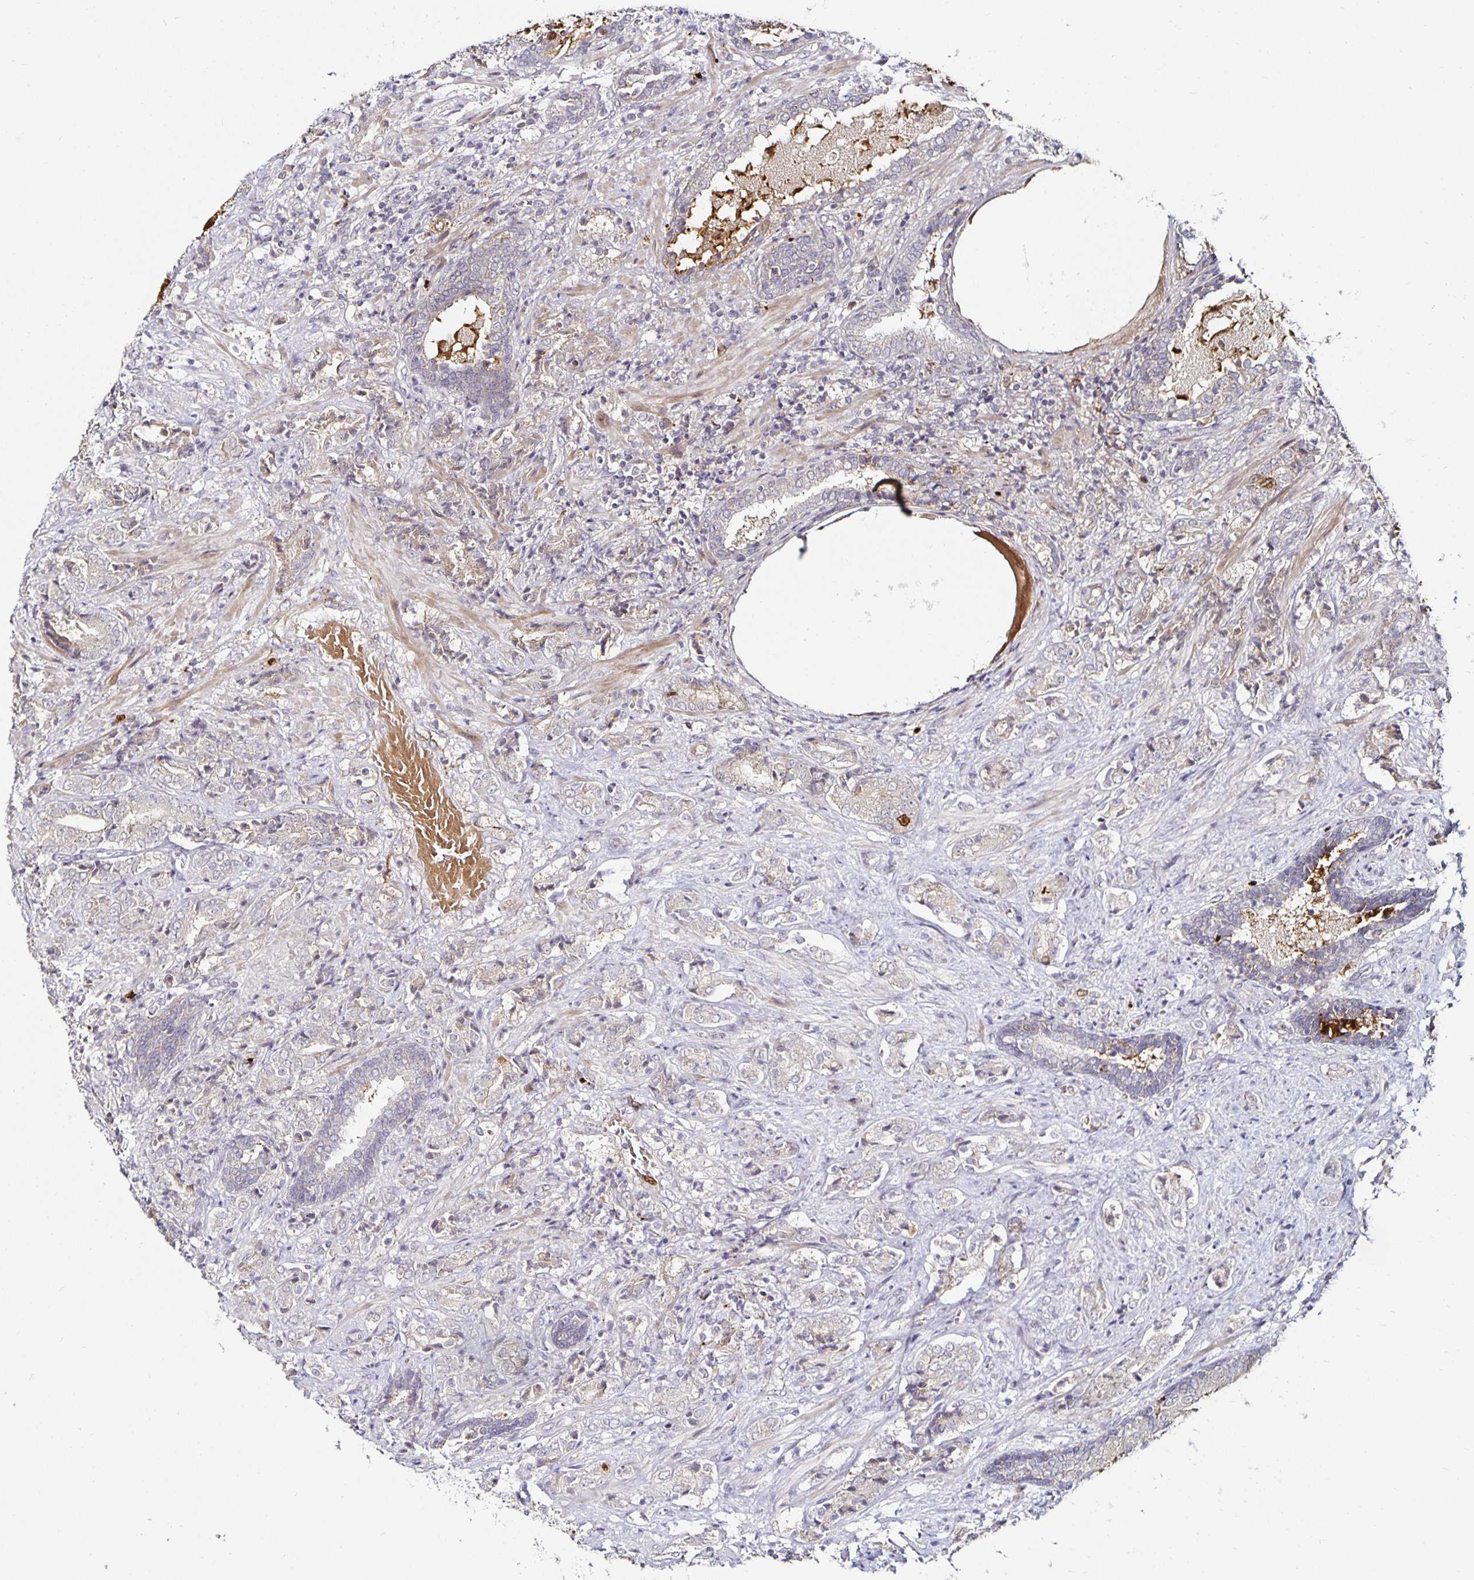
{"staining": {"intensity": "negative", "quantity": "none", "location": "none"}, "tissue": "prostate cancer", "cell_type": "Tumor cells", "image_type": "cancer", "snomed": [{"axis": "morphology", "description": "Adenocarcinoma, High grade"}, {"axis": "topography", "description": "Prostate"}], "caption": "Prostate high-grade adenocarcinoma was stained to show a protein in brown. There is no significant staining in tumor cells. (Stains: DAB (3,3'-diaminobenzidine) IHC with hematoxylin counter stain, Microscopy: brightfield microscopy at high magnification).", "gene": "ANLN", "patient": {"sex": "male", "age": 62}}